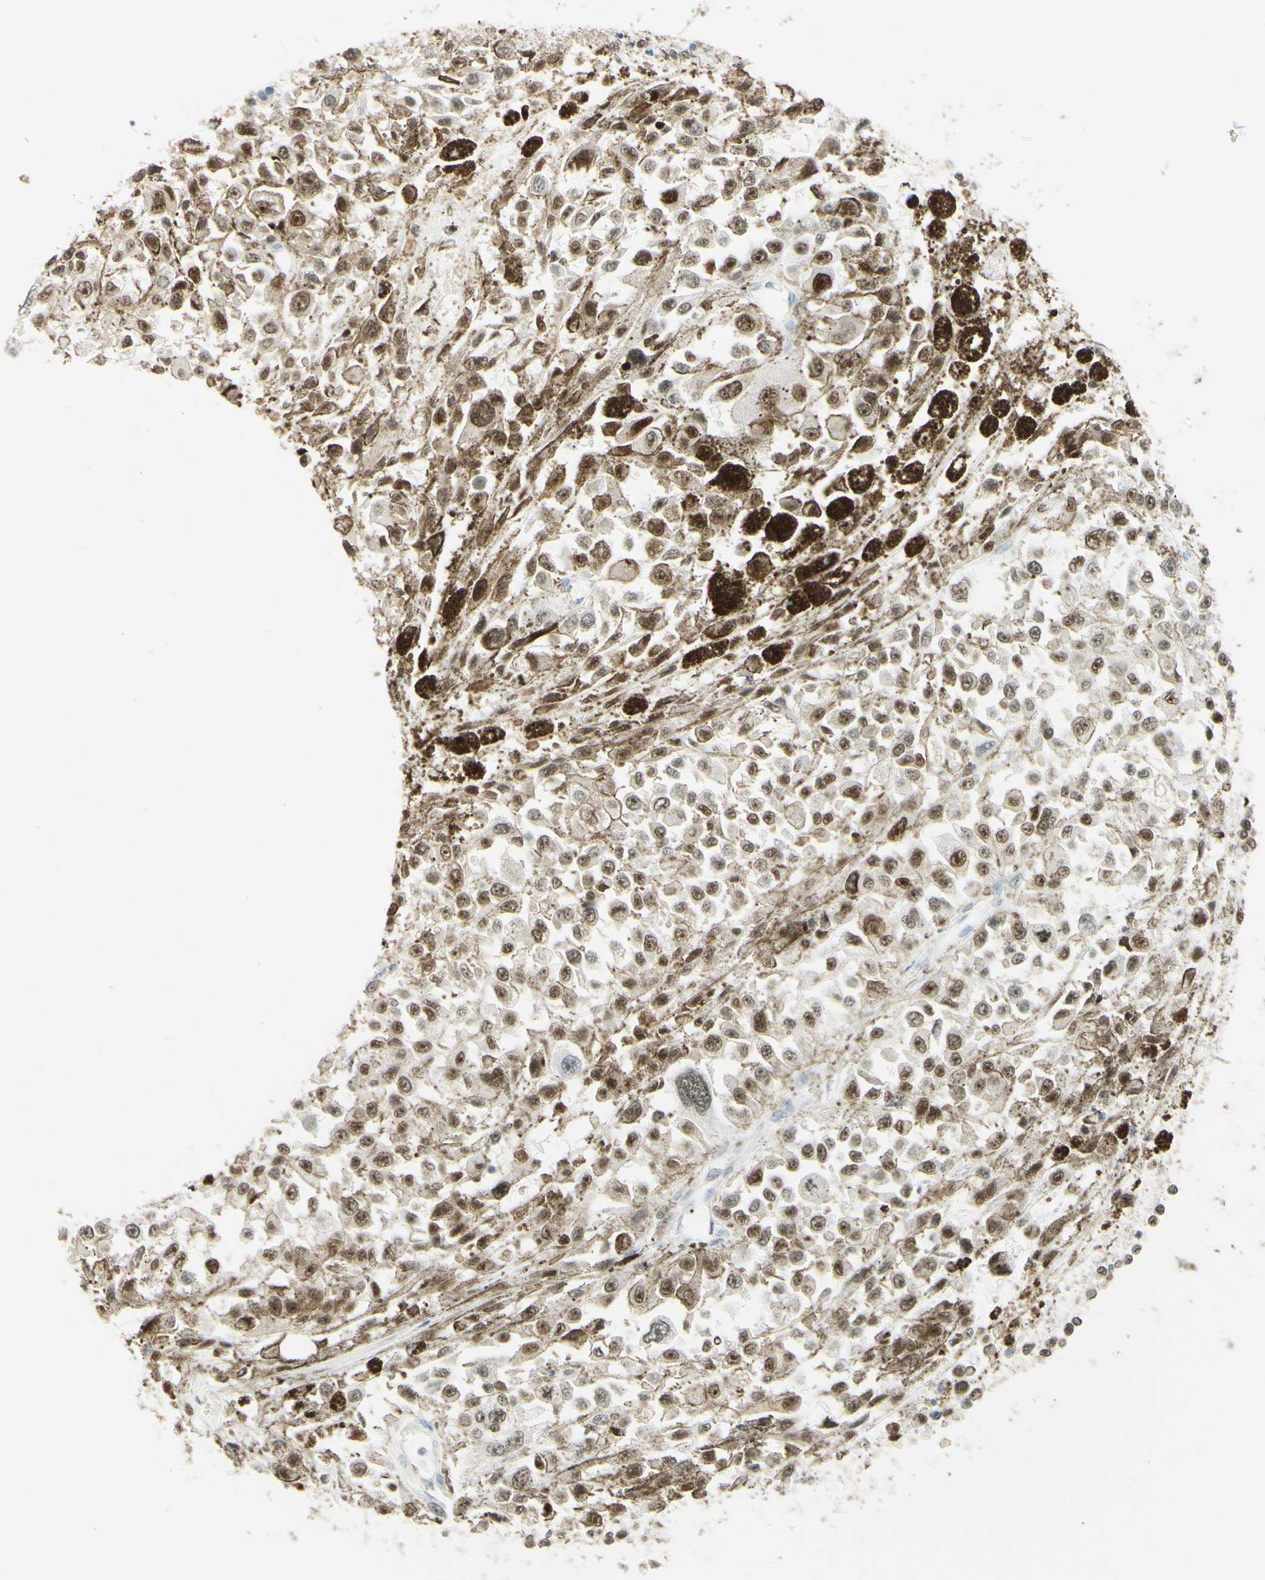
{"staining": {"intensity": "moderate", "quantity": ">75%", "location": "nuclear"}, "tissue": "melanoma", "cell_type": "Tumor cells", "image_type": "cancer", "snomed": [{"axis": "morphology", "description": "Malignant melanoma, Metastatic site"}, {"axis": "topography", "description": "Lymph node"}], "caption": "Melanoma was stained to show a protein in brown. There is medium levels of moderate nuclear staining in about >75% of tumor cells.", "gene": "POLB", "patient": {"sex": "male", "age": 59}}